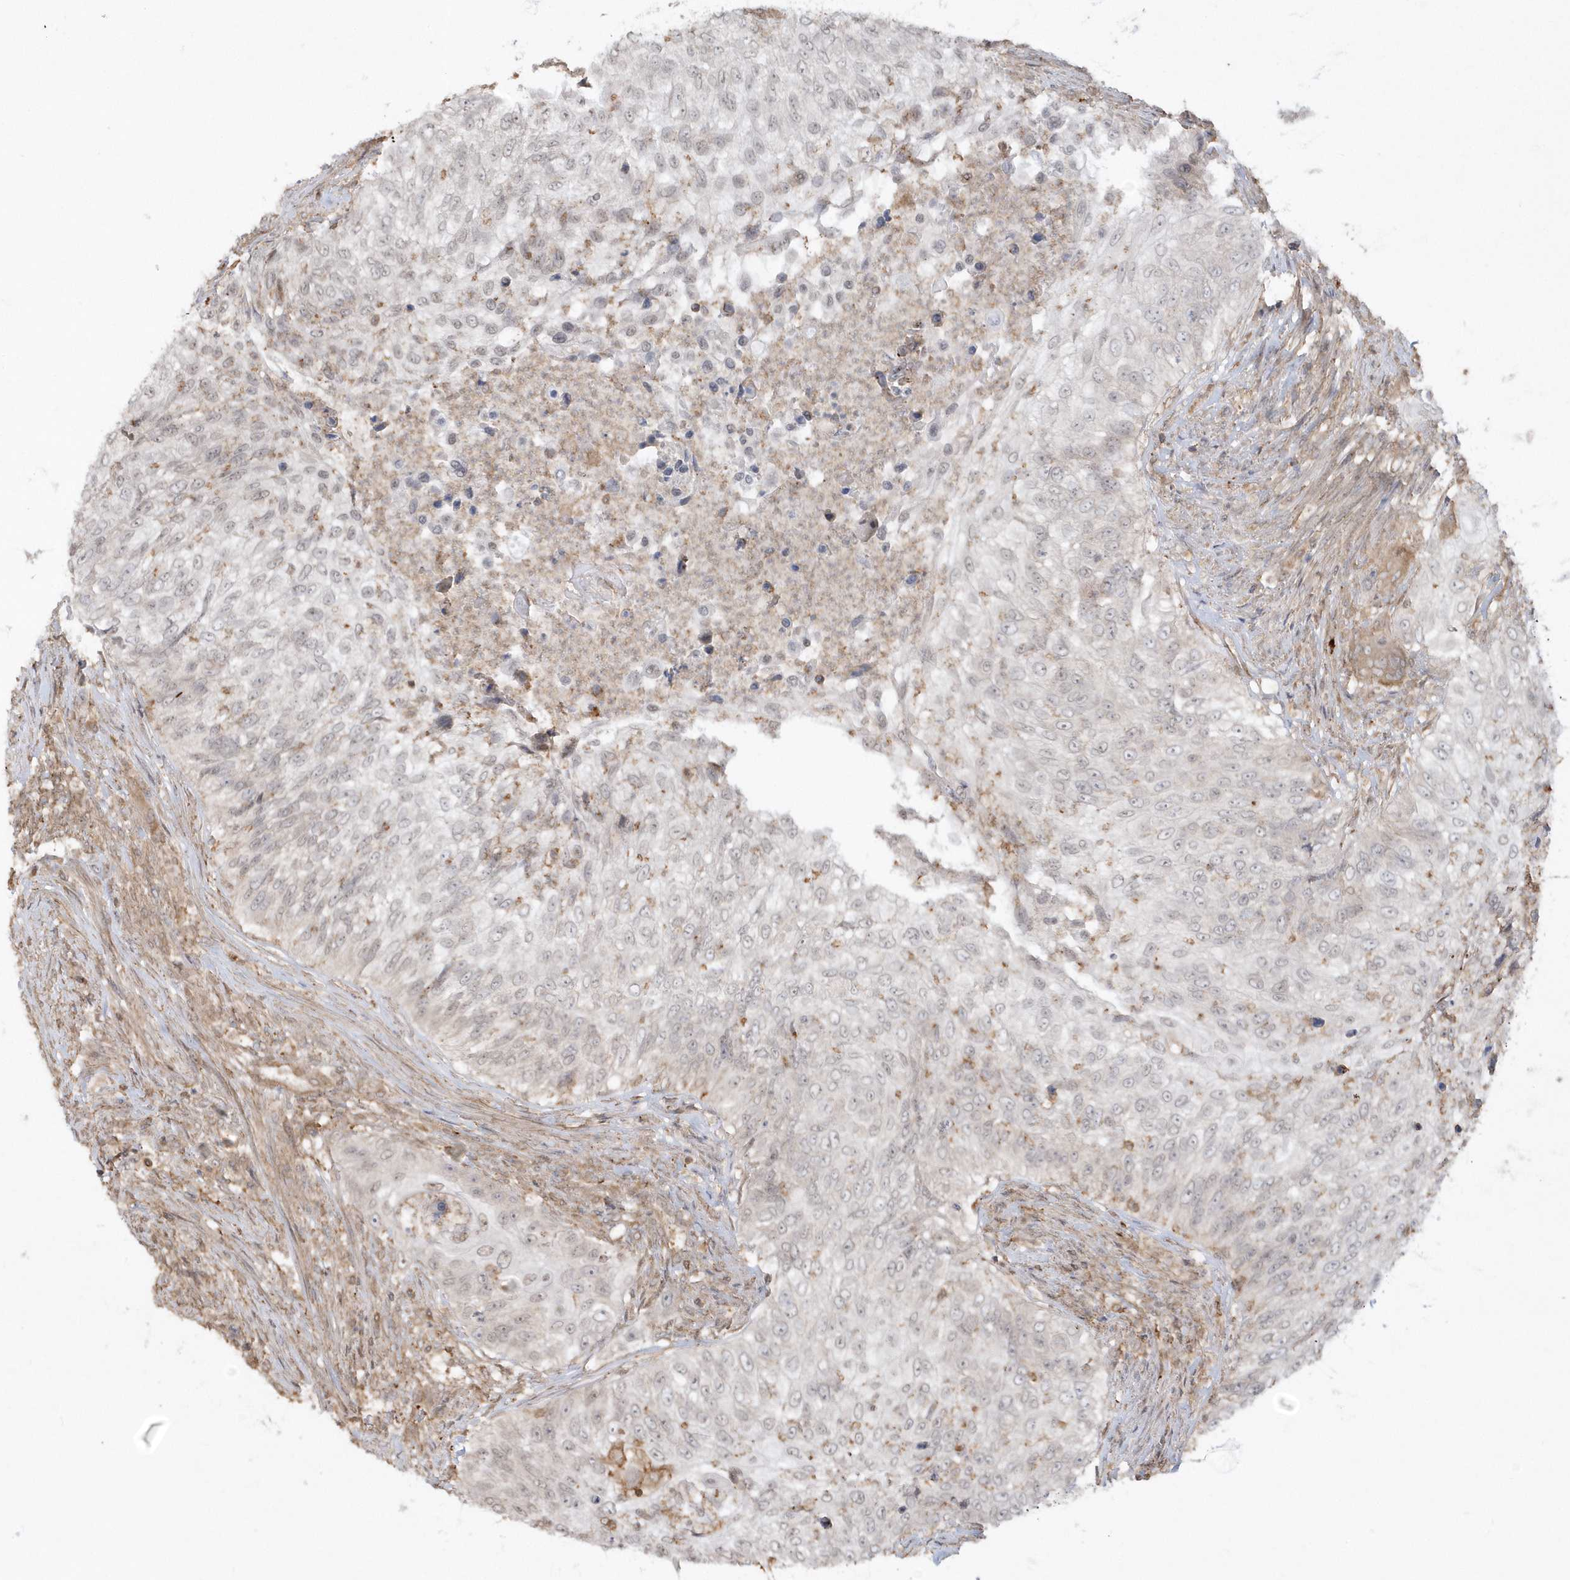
{"staining": {"intensity": "negative", "quantity": "none", "location": "none"}, "tissue": "urothelial cancer", "cell_type": "Tumor cells", "image_type": "cancer", "snomed": [{"axis": "morphology", "description": "Urothelial carcinoma, High grade"}, {"axis": "topography", "description": "Urinary bladder"}], "caption": "Micrograph shows no protein positivity in tumor cells of high-grade urothelial carcinoma tissue.", "gene": "BSN", "patient": {"sex": "female", "age": 60}}